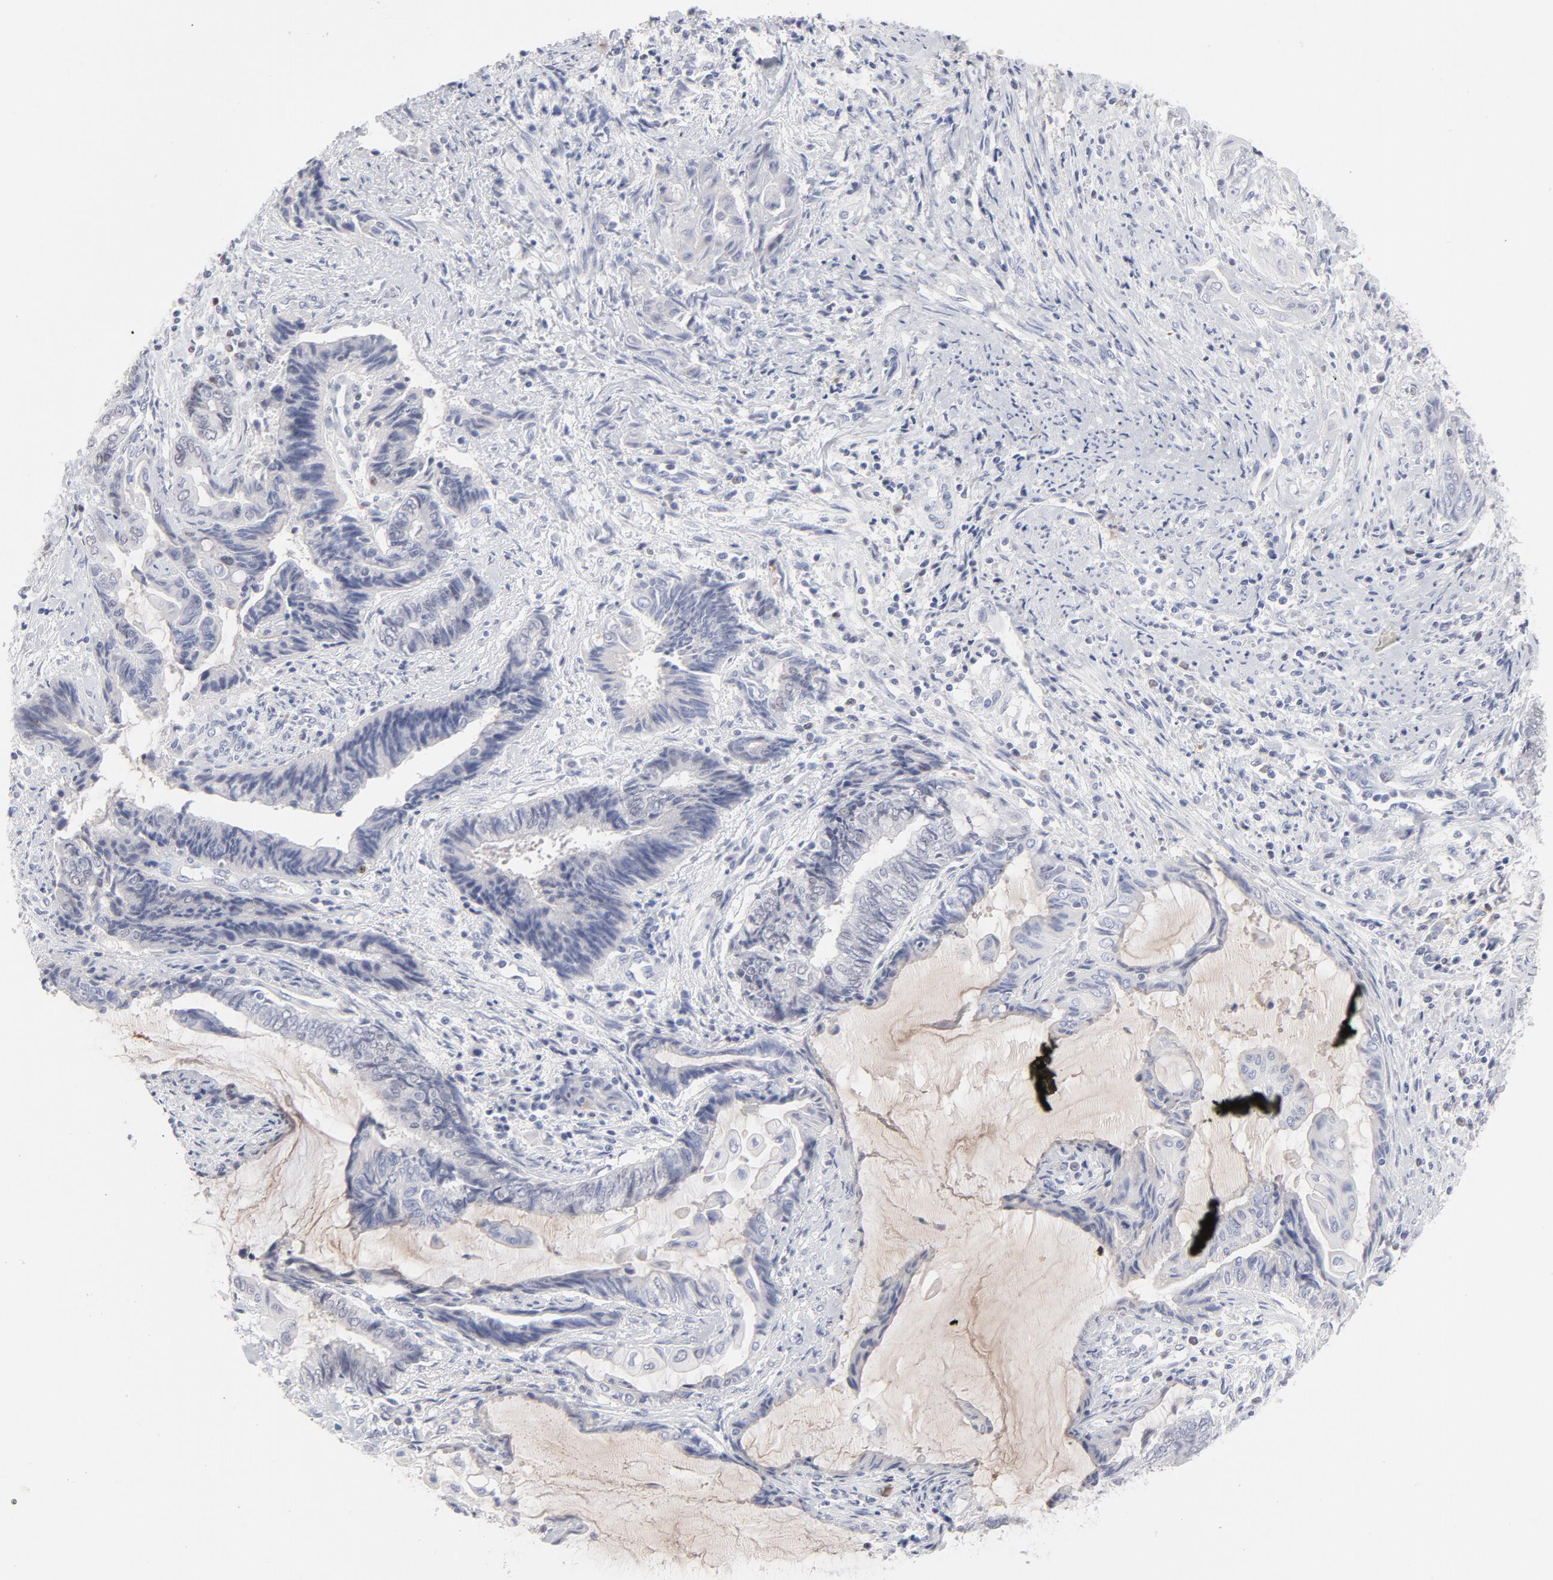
{"staining": {"intensity": "negative", "quantity": "none", "location": "none"}, "tissue": "endometrial cancer", "cell_type": "Tumor cells", "image_type": "cancer", "snomed": [{"axis": "morphology", "description": "Adenocarcinoma, NOS"}, {"axis": "topography", "description": "Uterus"}, {"axis": "topography", "description": "Endometrium"}], "caption": "DAB immunohistochemical staining of adenocarcinoma (endometrial) demonstrates no significant expression in tumor cells. Brightfield microscopy of IHC stained with DAB (brown) and hematoxylin (blue), captured at high magnification.", "gene": "MCM7", "patient": {"sex": "female", "age": 70}}